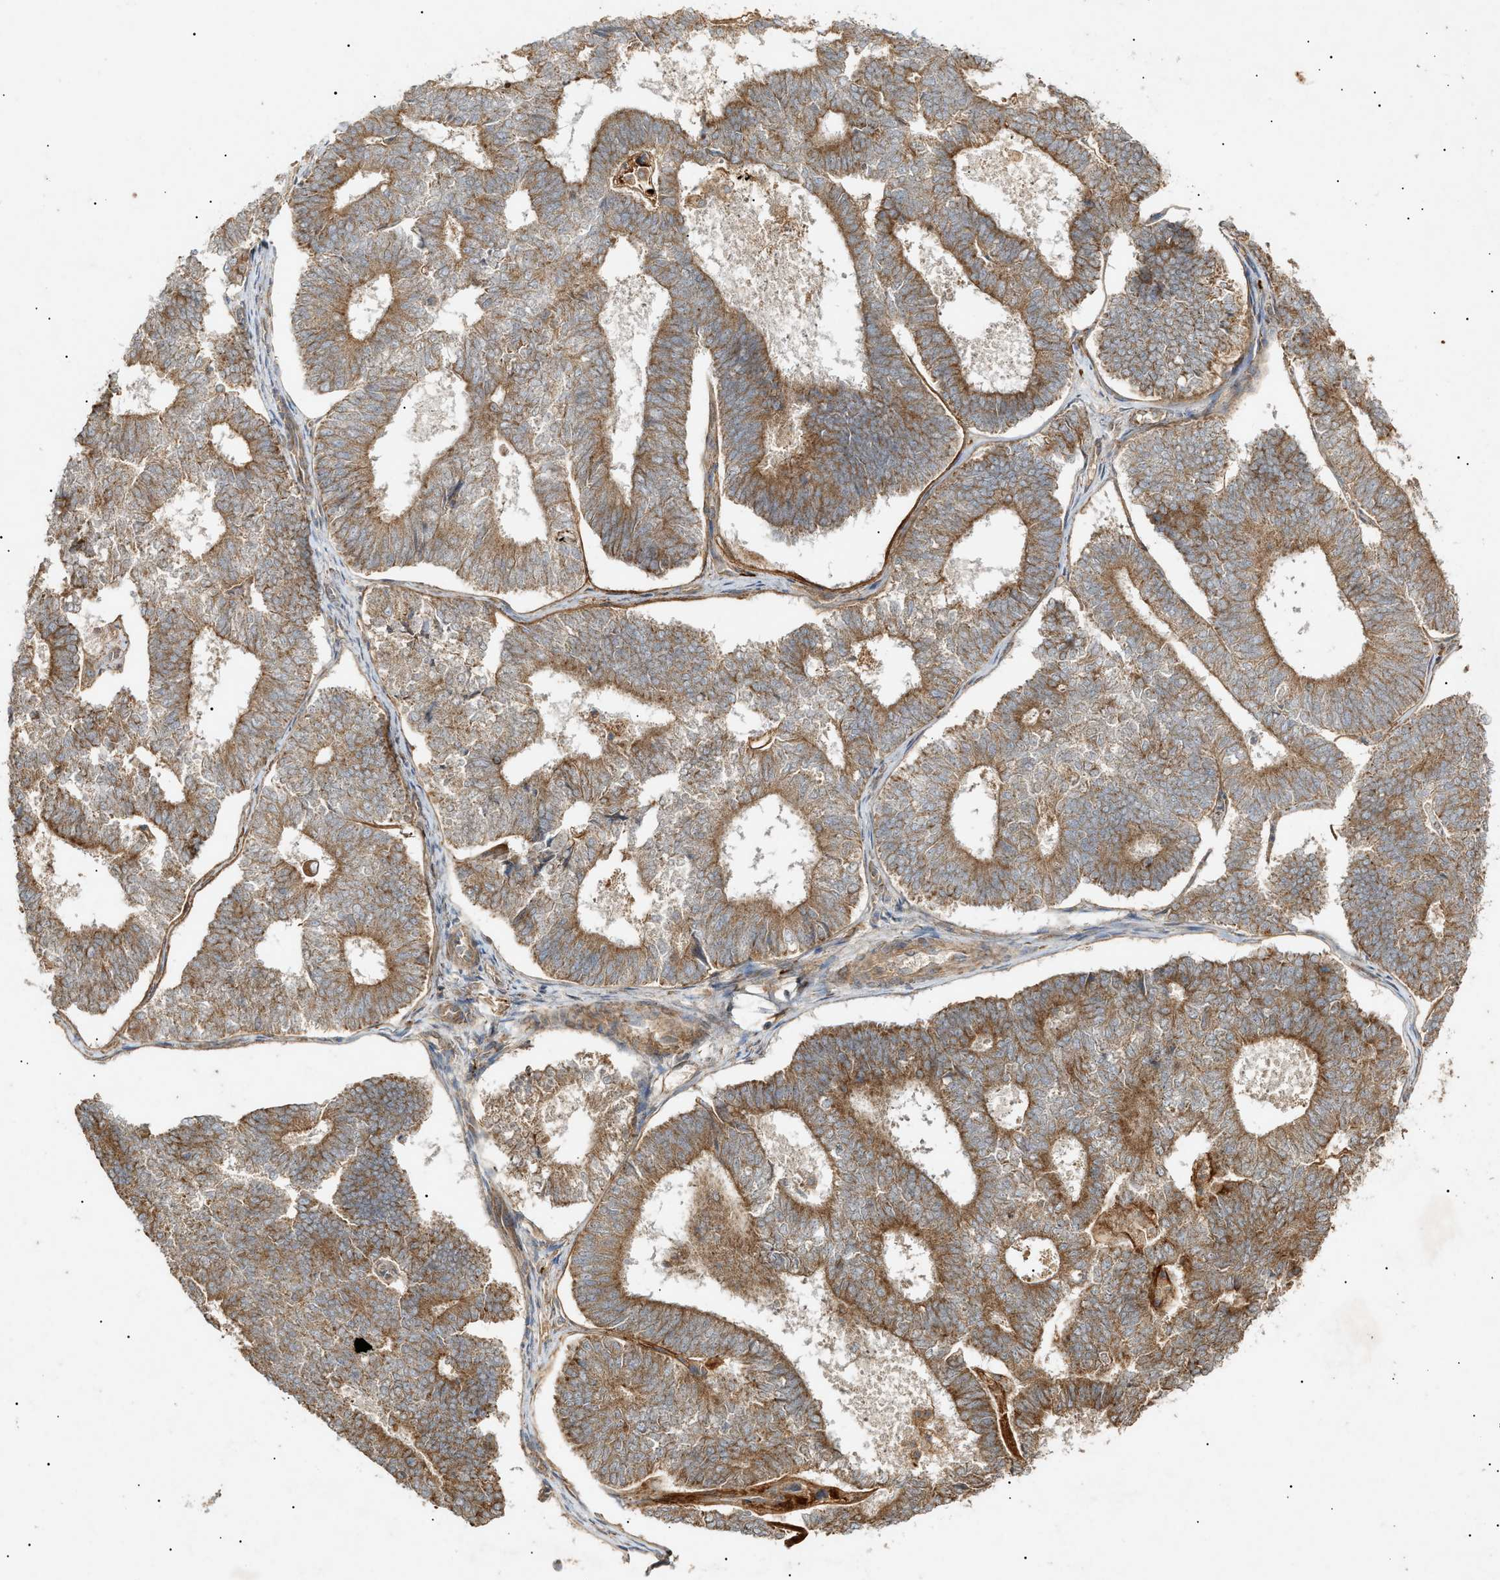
{"staining": {"intensity": "moderate", "quantity": ">75%", "location": "cytoplasmic/membranous"}, "tissue": "endometrial cancer", "cell_type": "Tumor cells", "image_type": "cancer", "snomed": [{"axis": "morphology", "description": "Adenocarcinoma, NOS"}, {"axis": "topography", "description": "Endometrium"}], "caption": "Immunohistochemical staining of endometrial cancer demonstrates medium levels of moderate cytoplasmic/membranous protein positivity in approximately >75% of tumor cells.", "gene": "MTCH1", "patient": {"sex": "female", "age": 70}}